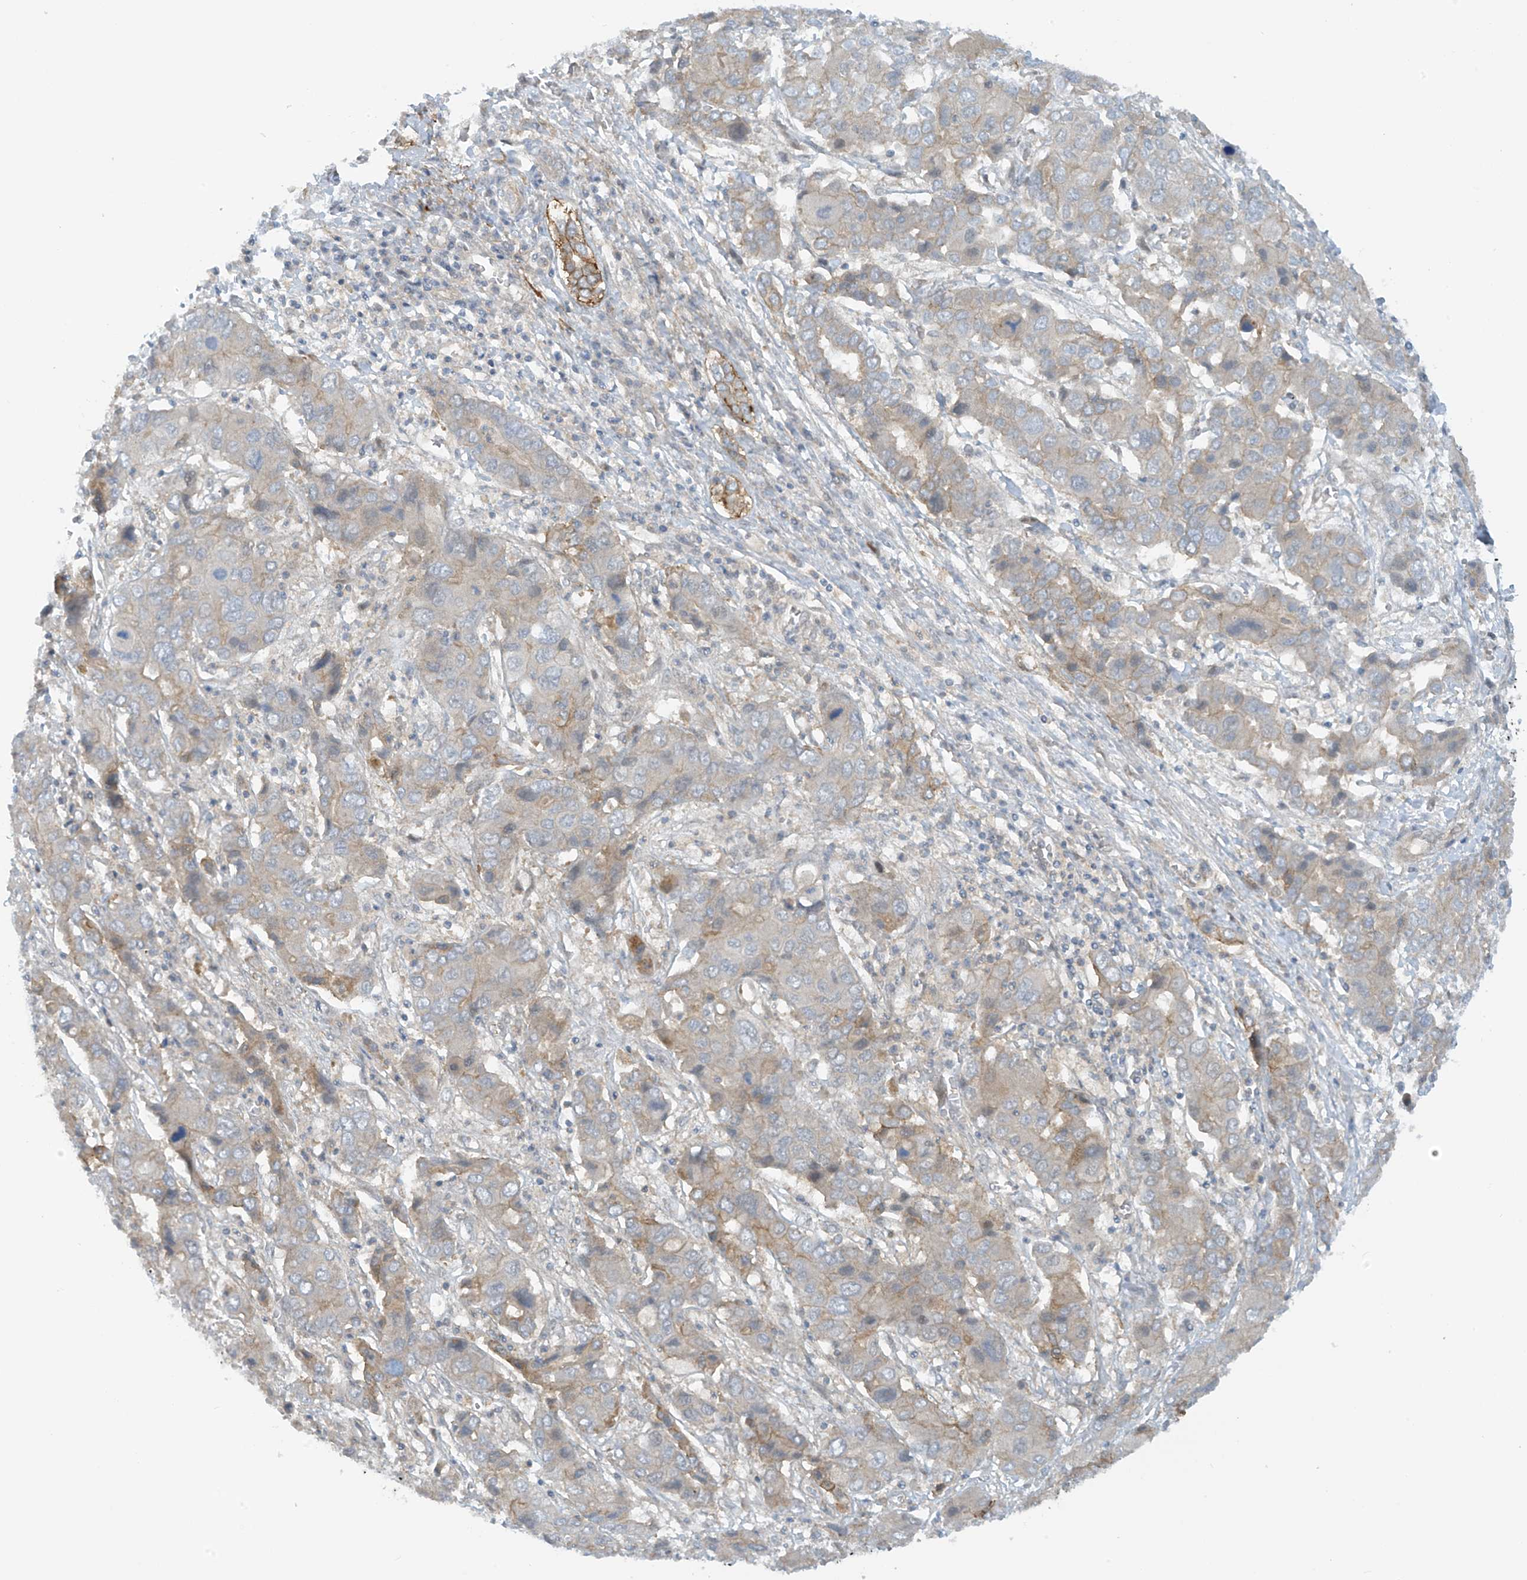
{"staining": {"intensity": "weak", "quantity": "<25%", "location": "cytoplasmic/membranous"}, "tissue": "liver cancer", "cell_type": "Tumor cells", "image_type": "cancer", "snomed": [{"axis": "morphology", "description": "Cholangiocarcinoma"}, {"axis": "topography", "description": "Liver"}], "caption": "Immunohistochemistry of liver cancer (cholangiocarcinoma) exhibits no staining in tumor cells.", "gene": "FSD1L", "patient": {"sex": "male", "age": 67}}